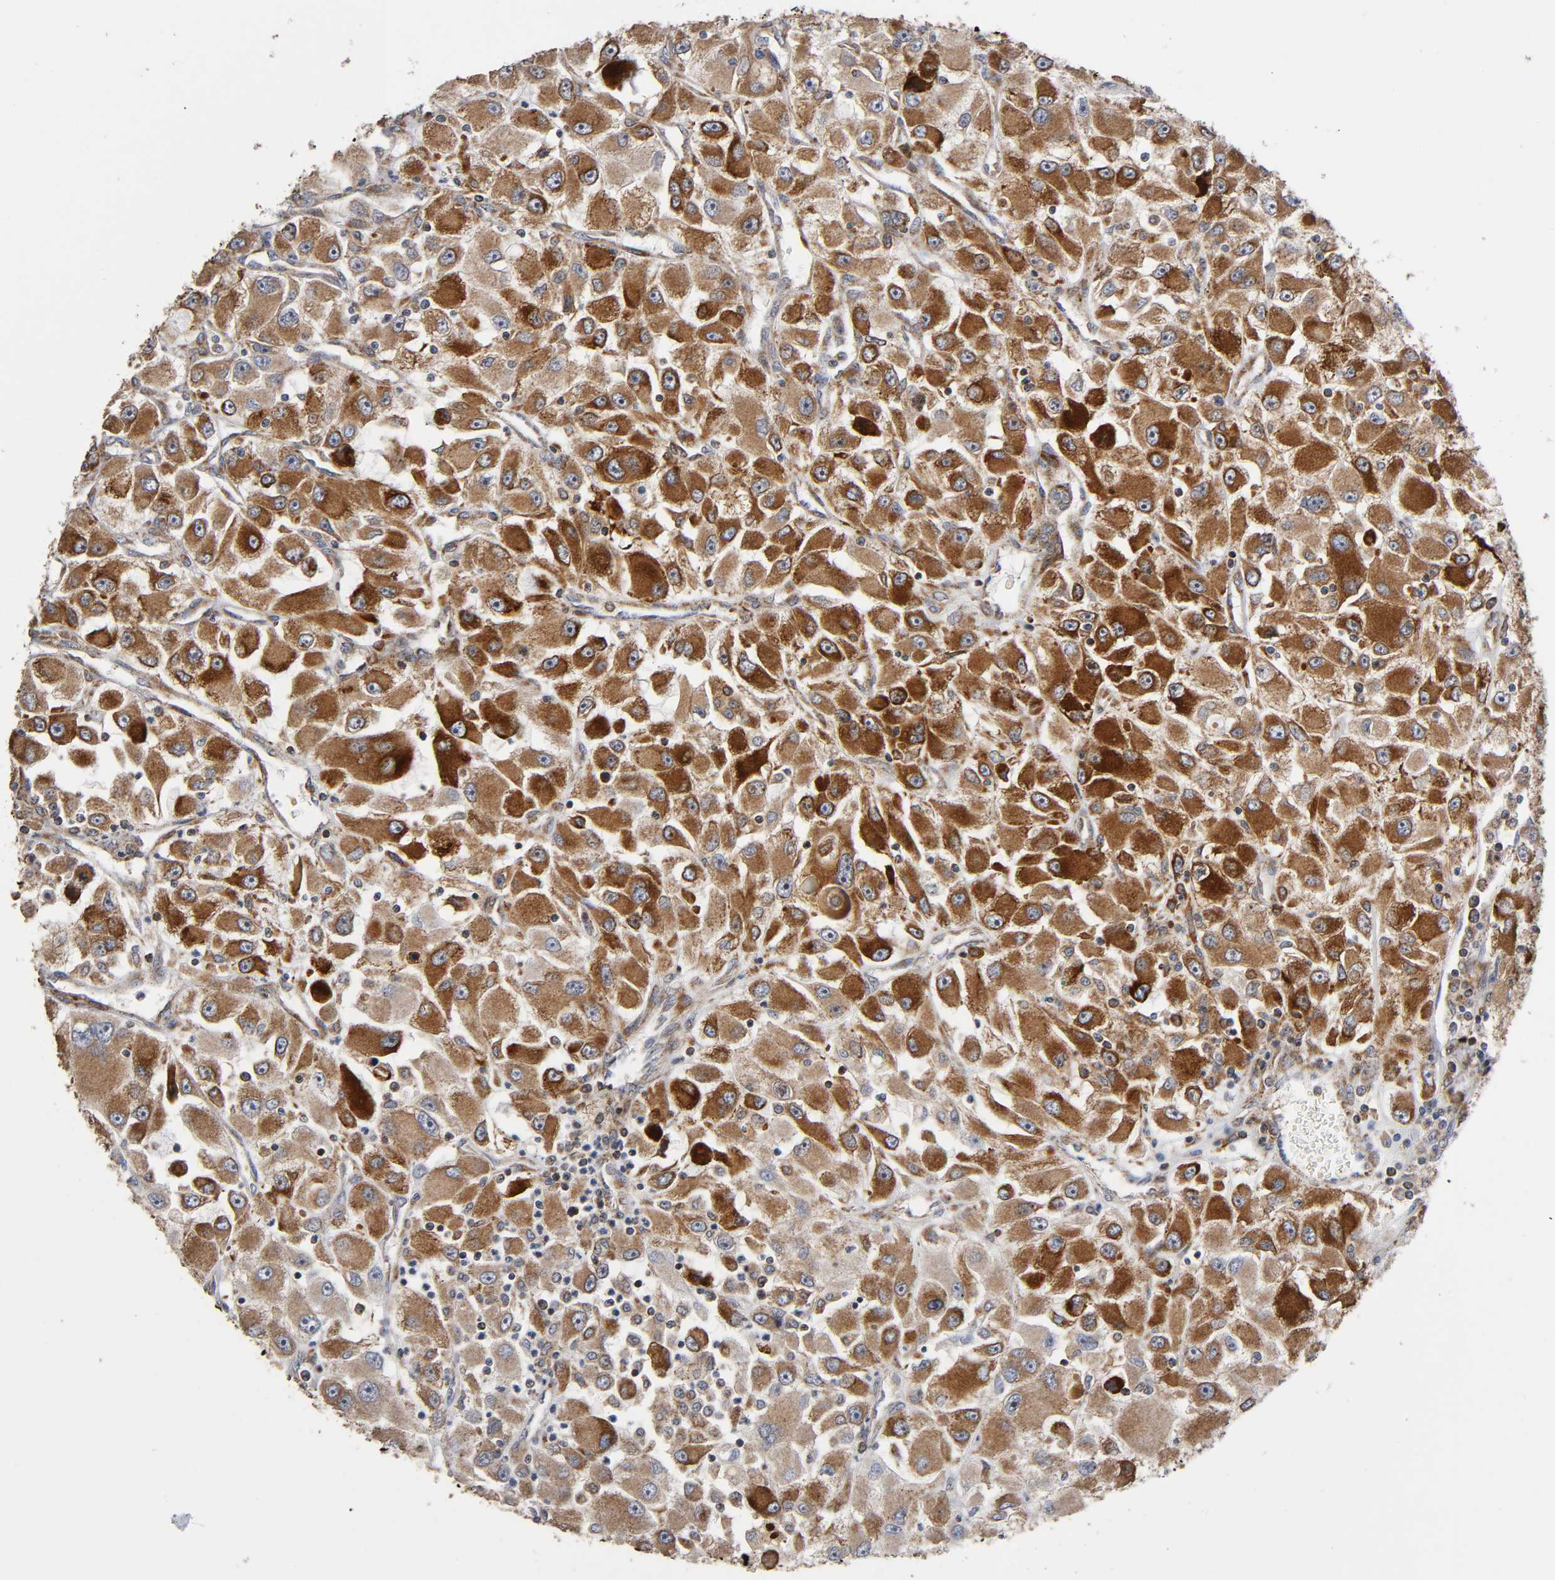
{"staining": {"intensity": "moderate", "quantity": ">75%", "location": "cytoplasmic/membranous"}, "tissue": "renal cancer", "cell_type": "Tumor cells", "image_type": "cancer", "snomed": [{"axis": "morphology", "description": "Adenocarcinoma, NOS"}, {"axis": "topography", "description": "Kidney"}], "caption": "Human renal adenocarcinoma stained for a protein (brown) exhibits moderate cytoplasmic/membranous positive positivity in approximately >75% of tumor cells.", "gene": "MAP3K1", "patient": {"sex": "female", "age": 52}}